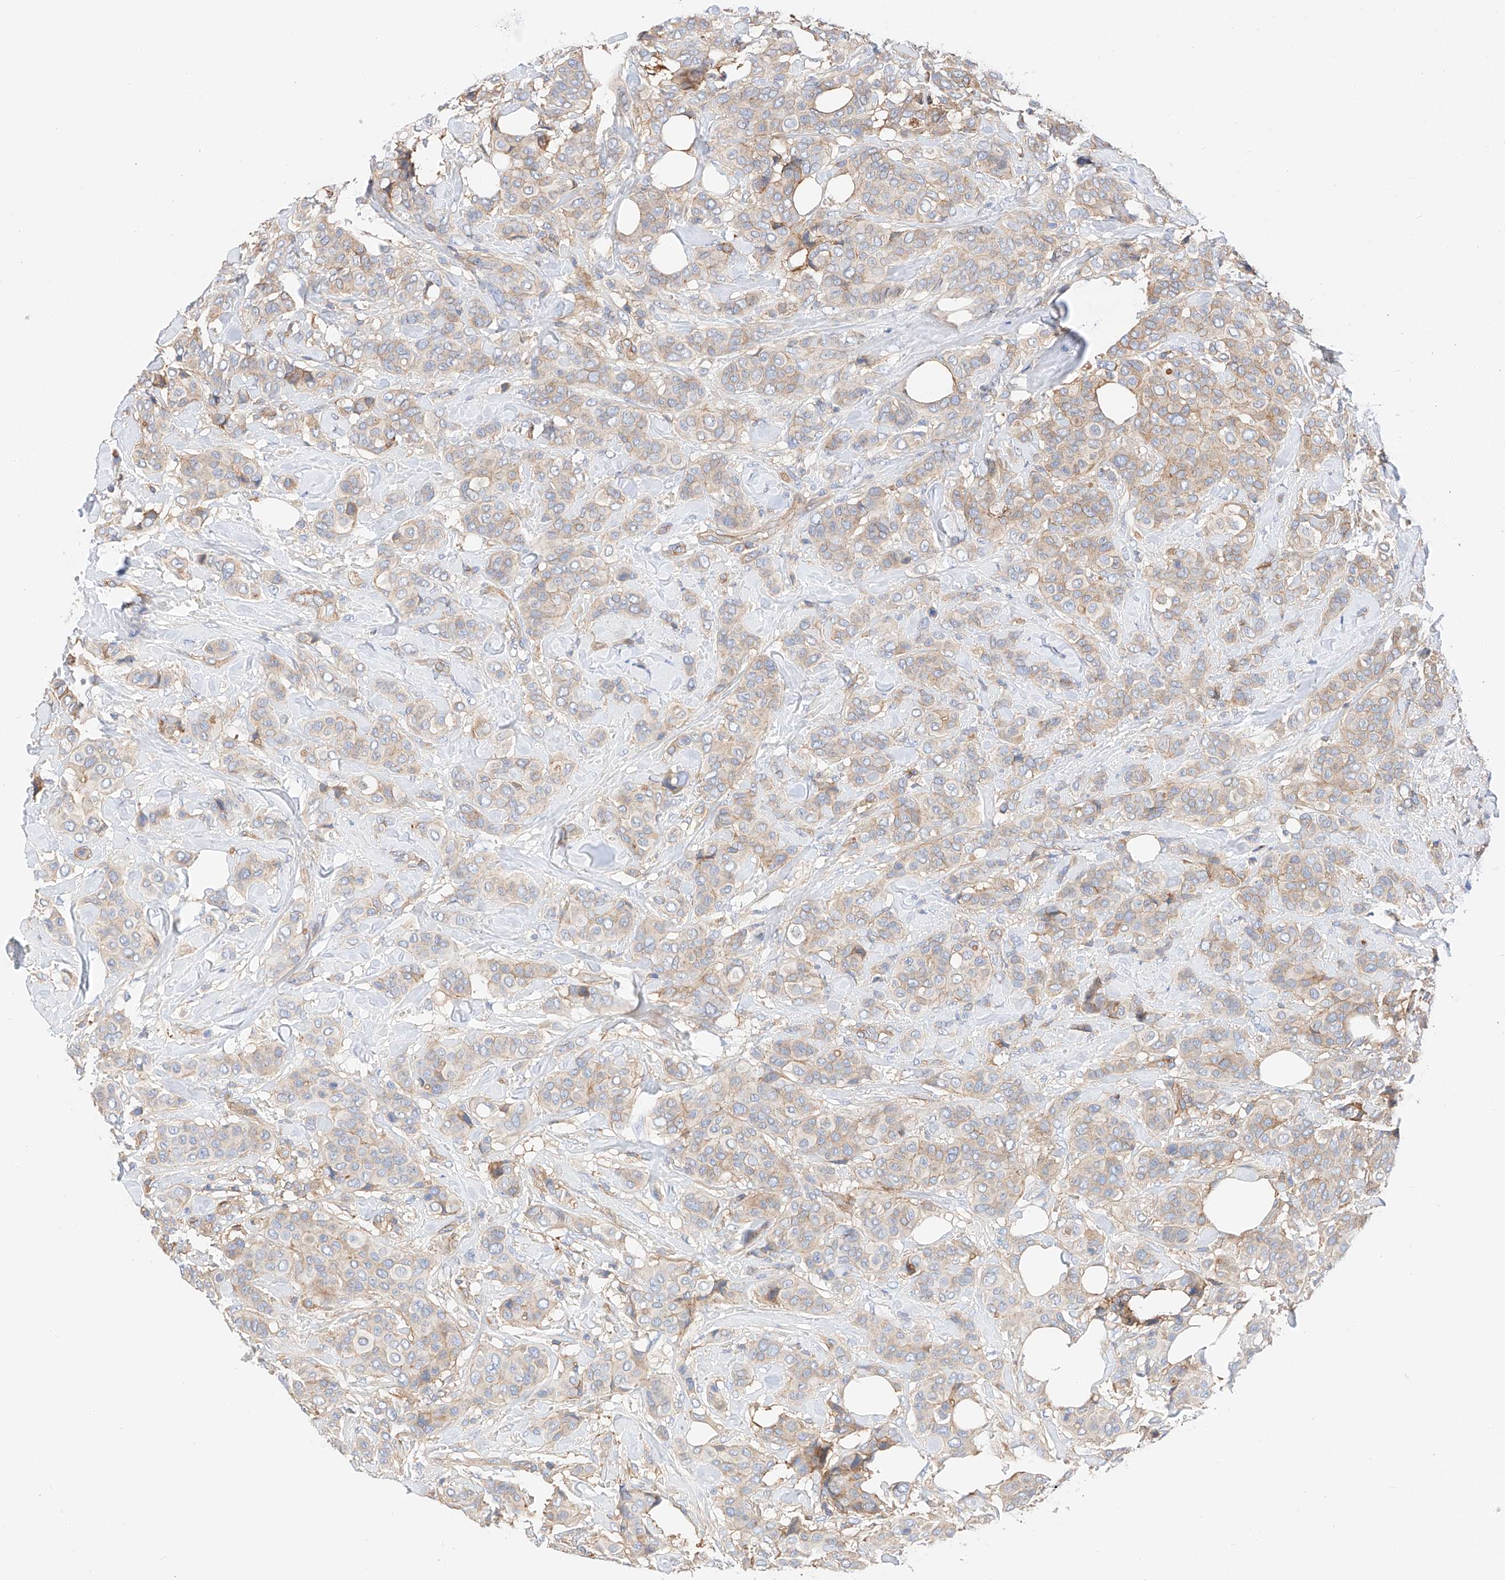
{"staining": {"intensity": "weak", "quantity": "<25%", "location": "cytoplasmic/membranous"}, "tissue": "breast cancer", "cell_type": "Tumor cells", "image_type": "cancer", "snomed": [{"axis": "morphology", "description": "Lobular carcinoma"}, {"axis": "topography", "description": "Breast"}], "caption": "This is an IHC micrograph of breast cancer (lobular carcinoma). There is no expression in tumor cells.", "gene": "HAUS4", "patient": {"sex": "female", "age": 51}}